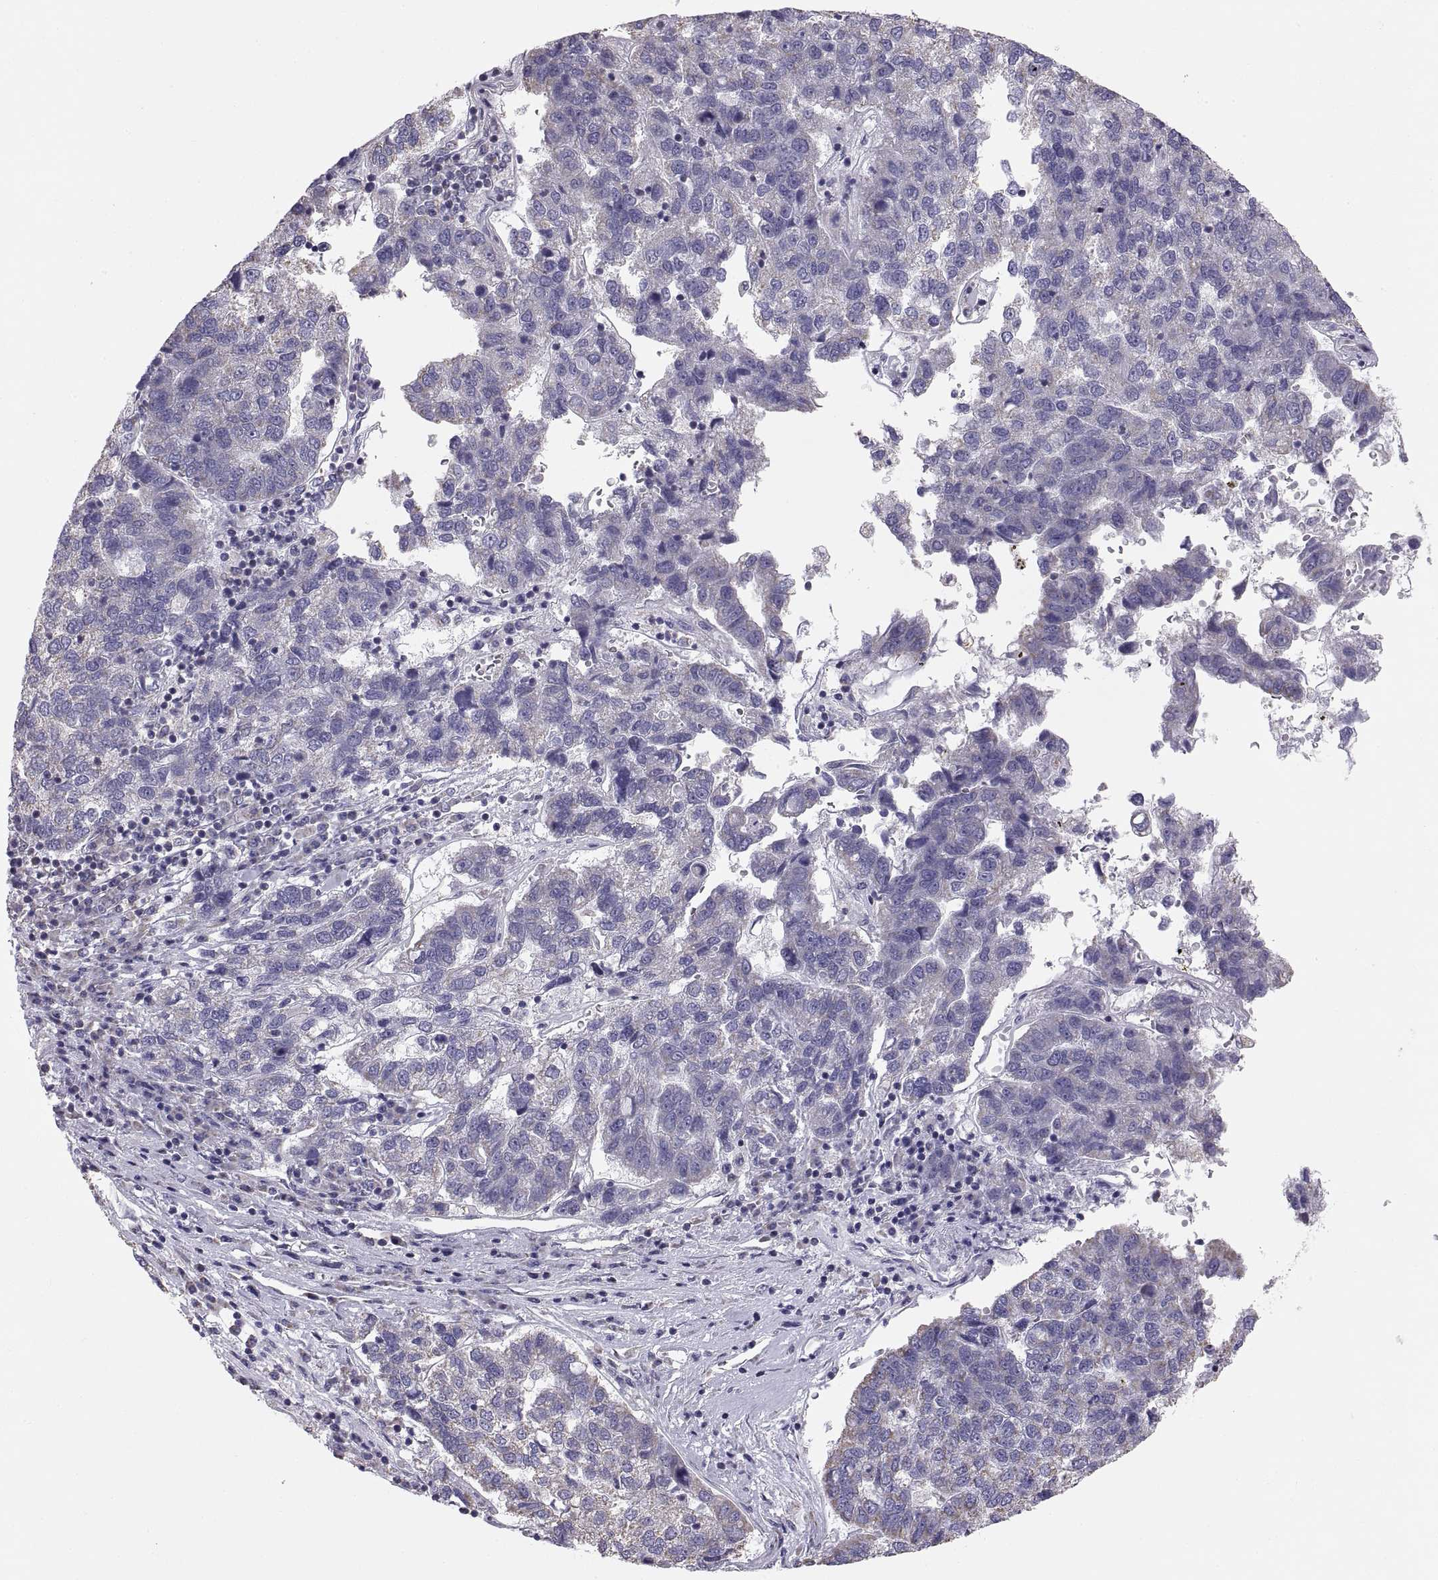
{"staining": {"intensity": "negative", "quantity": "none", "location": "none"}, "tissue": "pancreatic cancer", "cell_type": "Tumor cells", "image_type": "cancer", "snomed": [{"axis": "morphology", "description": "Adenocarcinoma, NOS"}, {"axis": "topography", "description": "Pancreas"}], "caption": "An immunohistochemistry (IHC) micrograph of pancreatic adenocarcinoma is shown. There is no staining in tumor cells of pancreatic adenocarcinoma.", "gene": "TNNC1", "patient": {"sex": "female", "age": 61}}